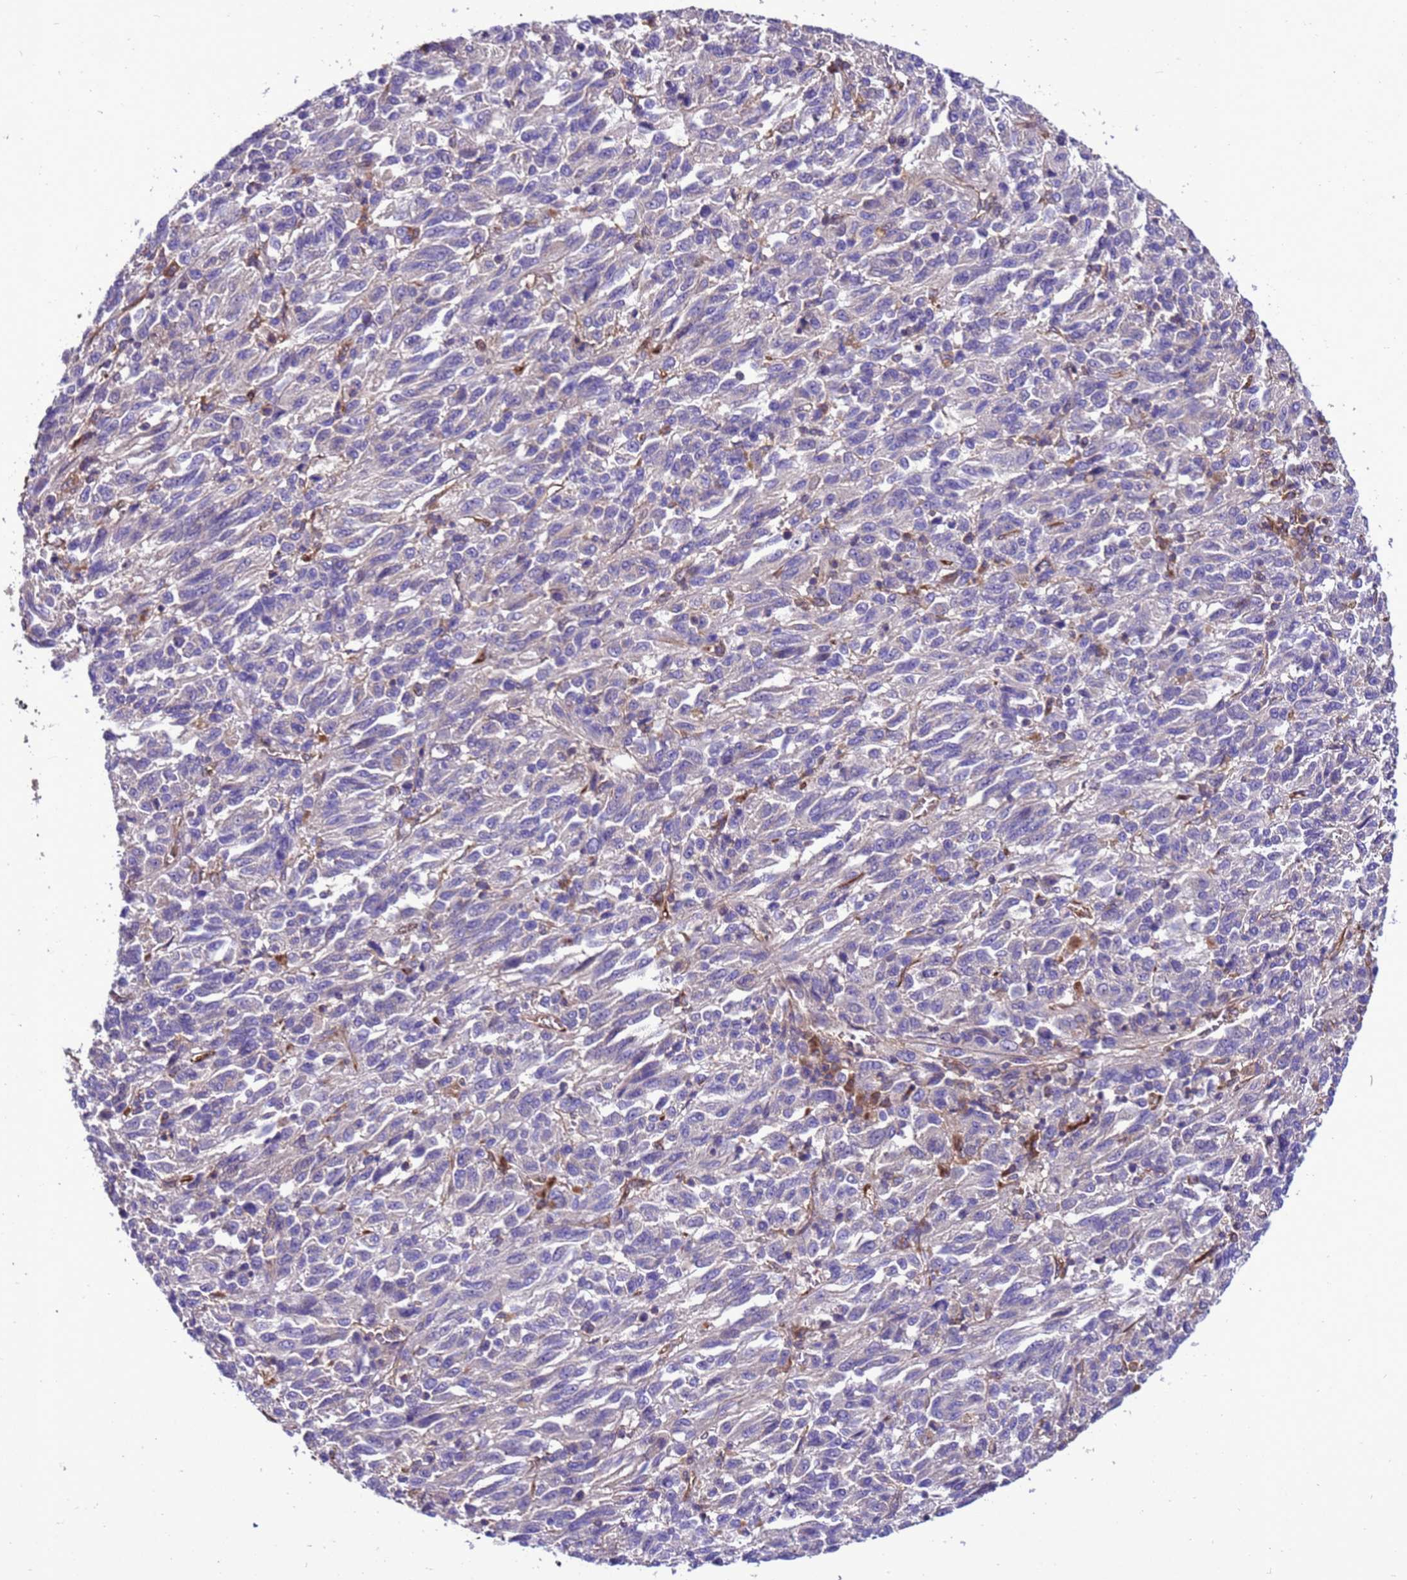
{"staining": {"intensity": "negative", "quantity": "none", "location": "none"}, "tissue": "melanoma", "cell_type": "Tumor cells", "image_type": "cancer", "snomed": [{"axis": "morphology", "description": "Malignant melanoma, Metastatic site"}, {"axis": "topography", "description": "Lung"}], "caption": "The micrograph reveals no staining of tumor cells in malignant melanoma (metastatic site).", "gene": "RABEP2", "patient": {"sex": "male", "age": 64}}